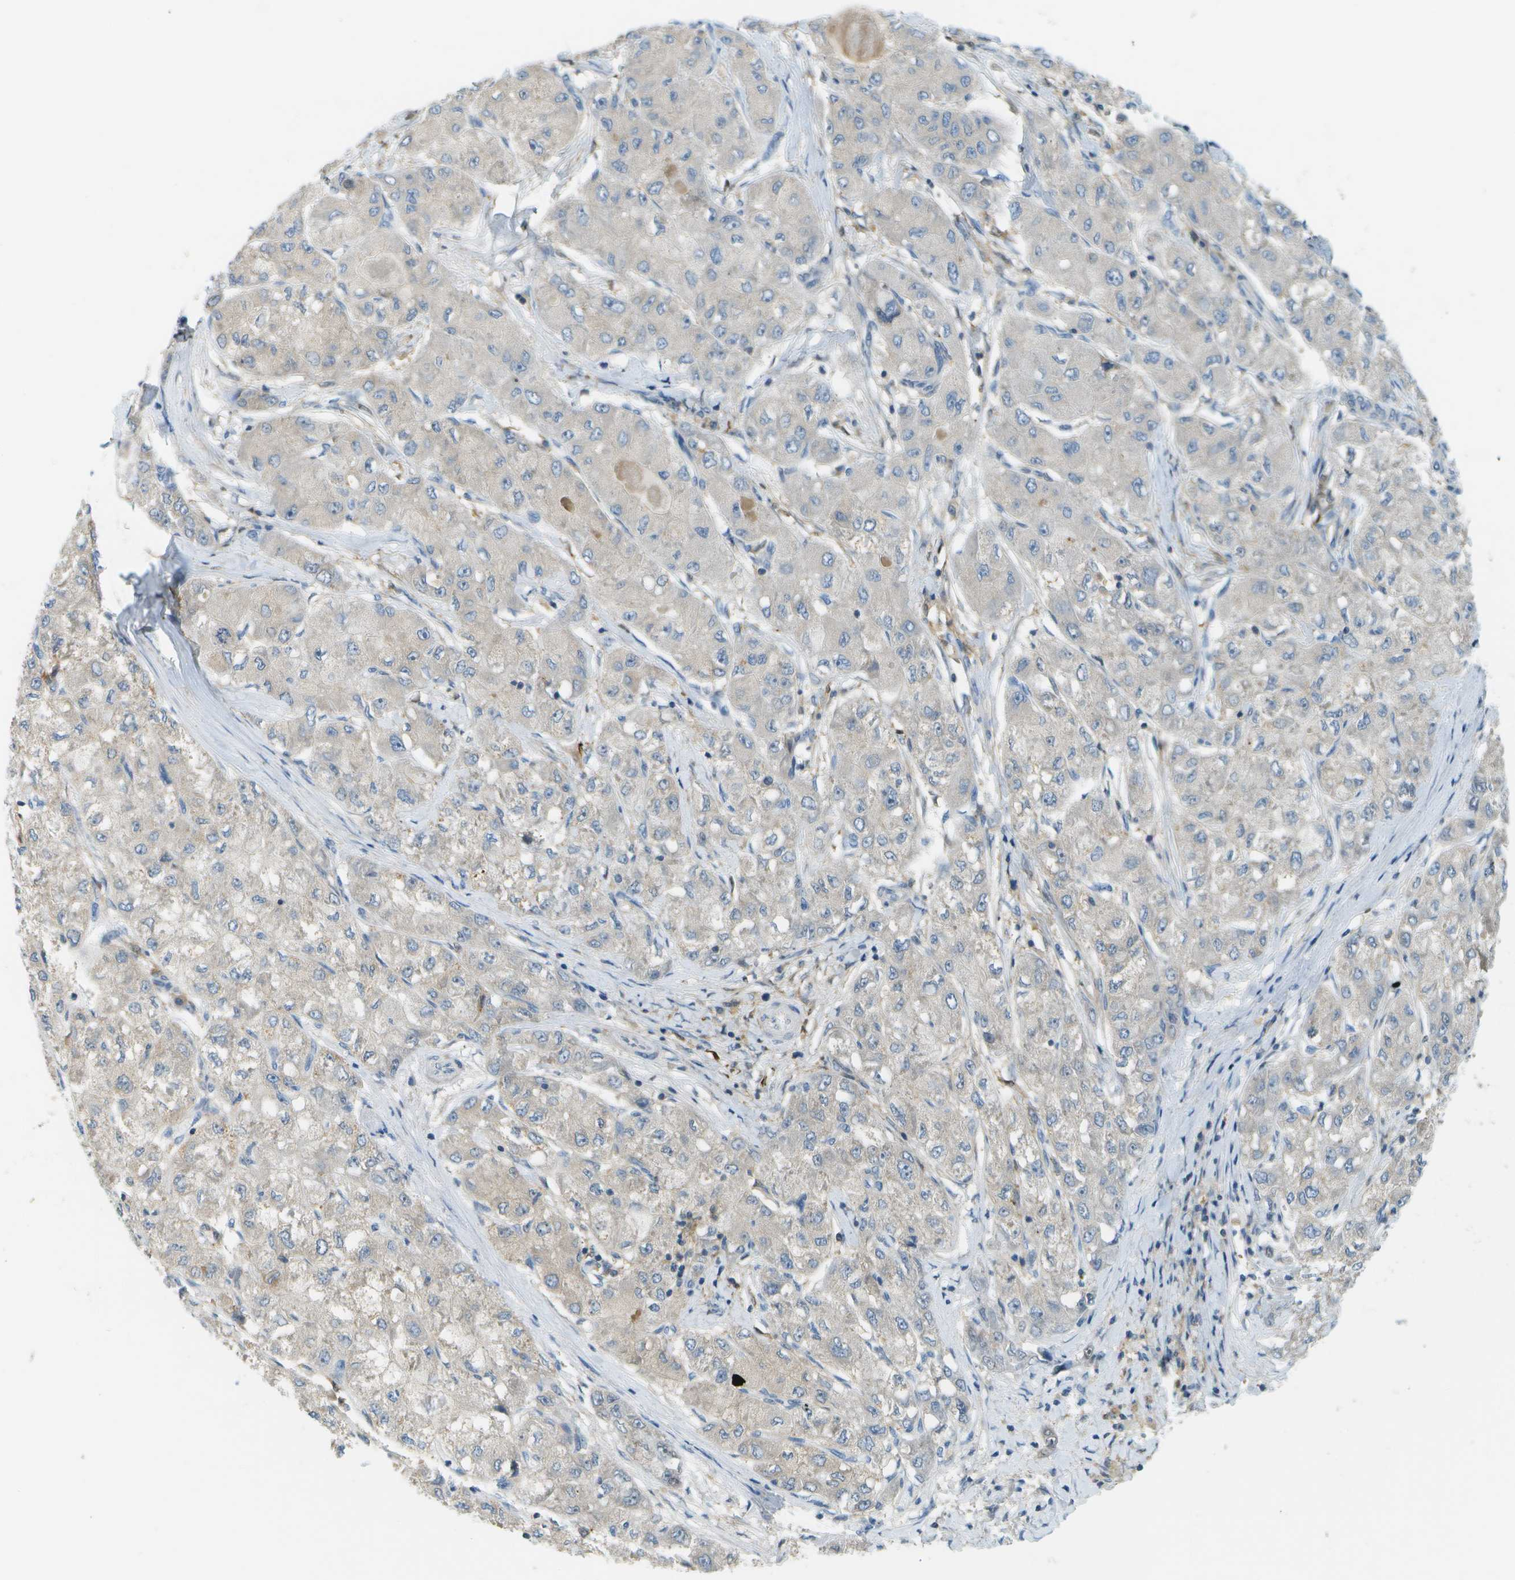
{"staining": {"intensity": "negative", "quantity": "none", "location": "none"}, "tissue": "liver cancer", "cell_type": "Tumor cells", "image_type": "cancer", "snomed": [{"axis": "morphology", "description": "Carcinoma, Hepatocellular, NOS"}, {"axis": "topography", "description": "Liver"}], "caption": "IHC of liver cancer displays no expression in tumor cells.", "gene": "CDH23", "patient": {"sex": "male", "age": 80}}